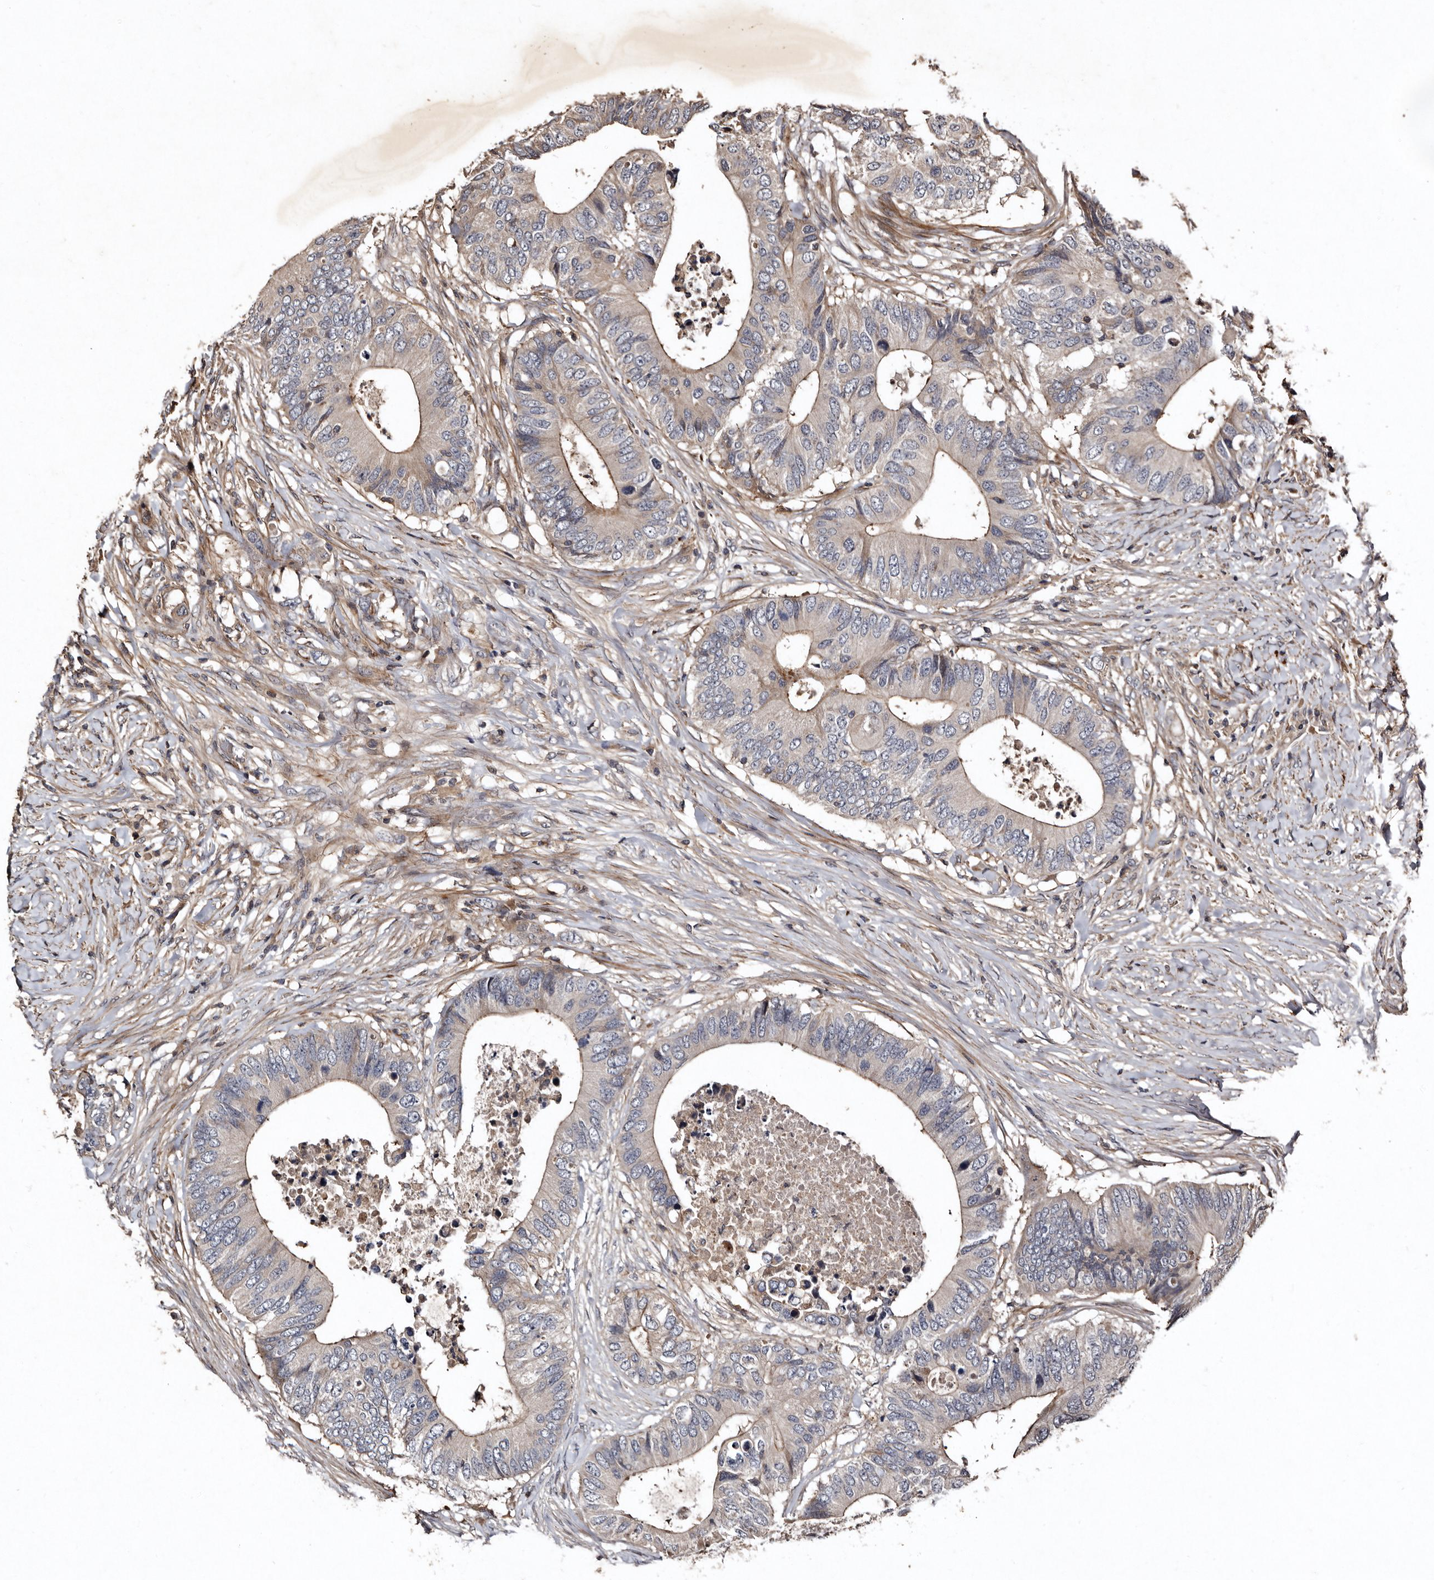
{"staining": {"intensity": "negative", "quantity": "none", "location": "none"}, "tissue": "colorectal cancer", "cell_type": "Tumor cells", "image_type": "cancer", "snomed": [{"axis": "morphology", "description": "Adenocarcinoma, NOS"}, {"axis": "topography", "description": "Colon"}], "caption": "Colorectal adenocarcinoma stained for a protein using immunohistochemistry (IHC) reveals no staining tumor cells.", "gene": "PRKD3", "patient": {"sex": "male", "age": 71}}